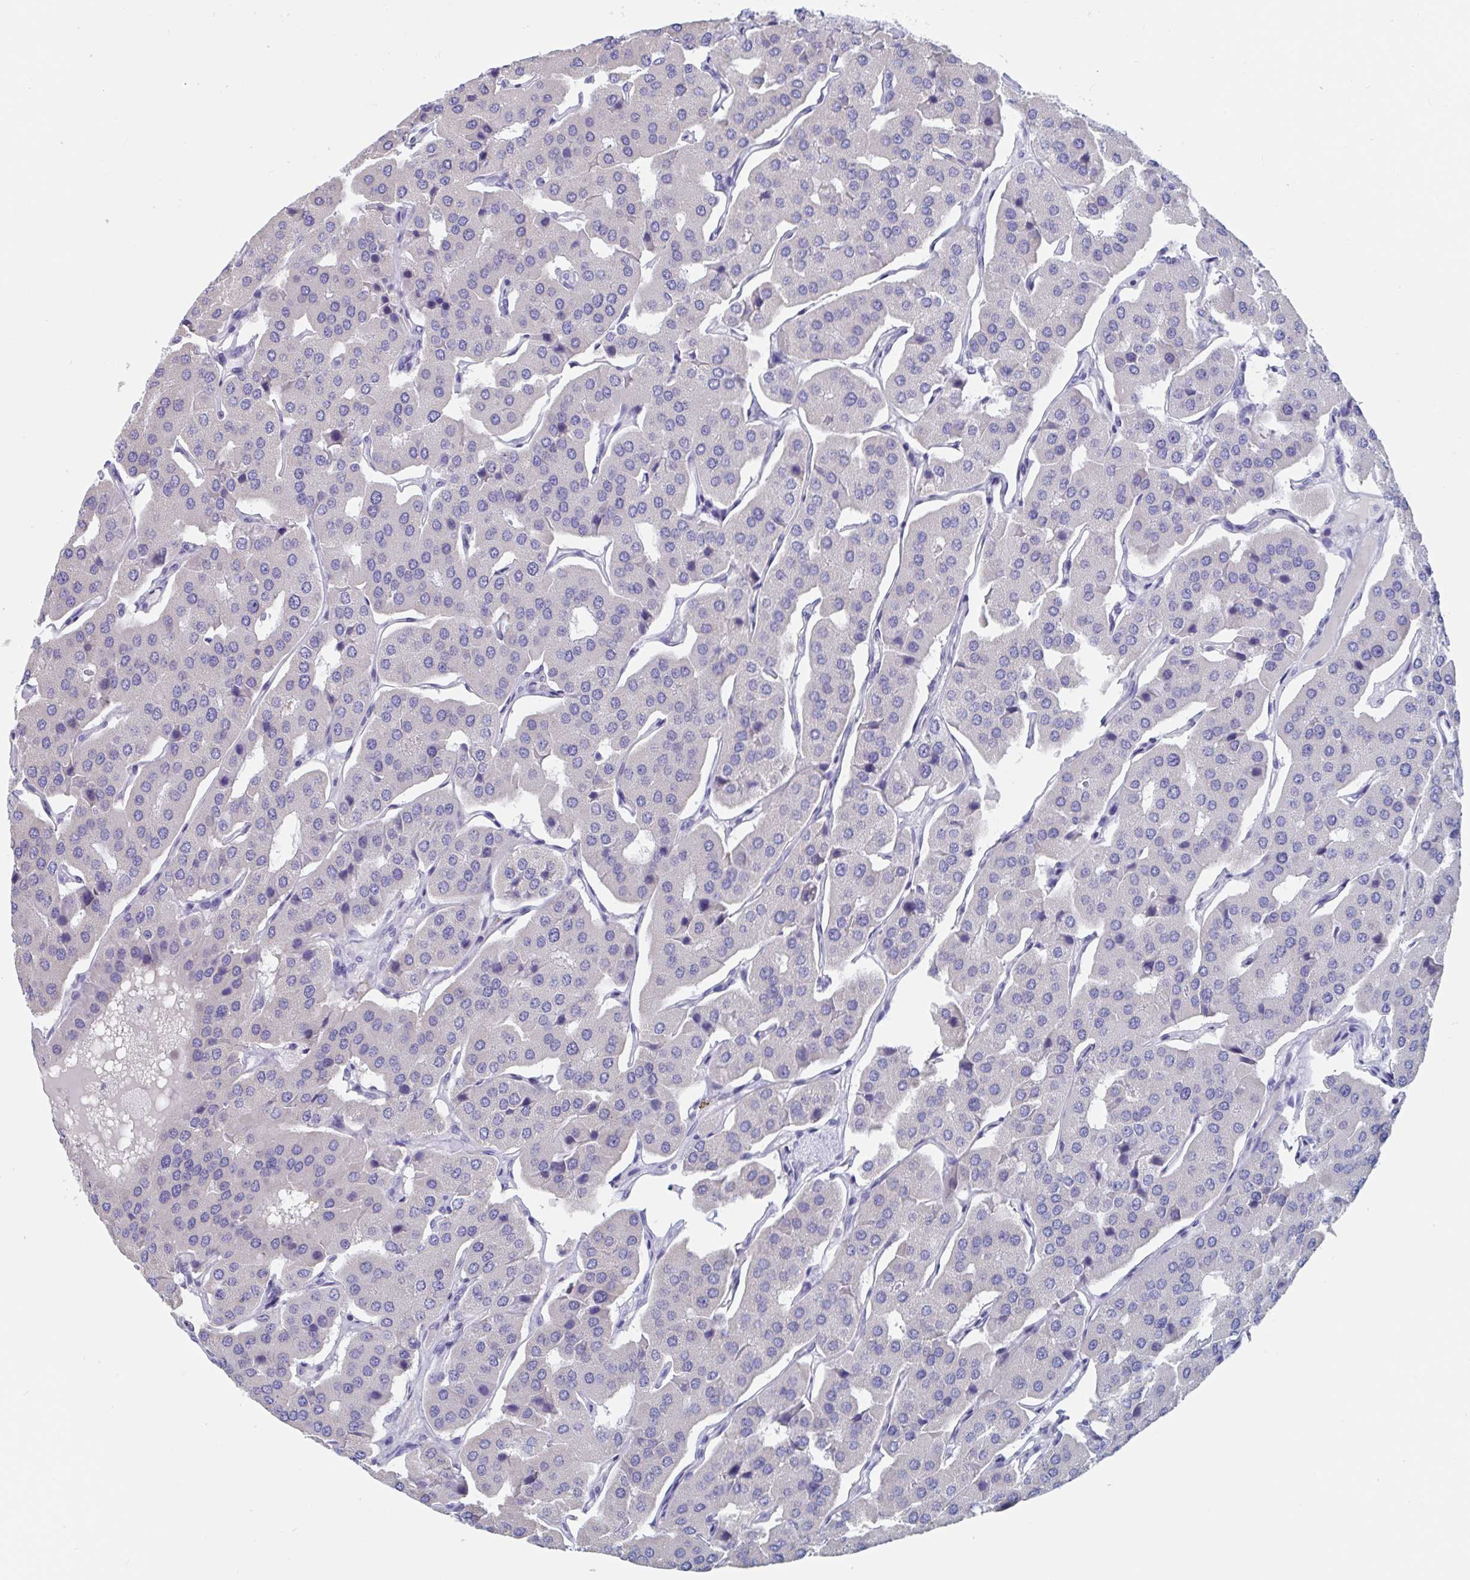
{"staining": {"intensity": "negative", "quantity": "none", "location": "none"}, "tissue": "parathyroid gland", "cell_type": "Glandular cells", "image_type": "normal", "snomed": [{"axis": "morphology", "description": "Normal tissue, NOS"}, {"axis": "morphology", "description": "Adenoma, NOS"}, {"axis": "topography", "description": "Parathyroid gland"}], "caption": "Glandular cells show no significant protein positivity in normal parathyroid gland. (DAB immunohistochemistry visualized using brightfield microscopy, high magnification).", "gene": "DPEP3", "patient": {"sex": "female", "age": 86}}